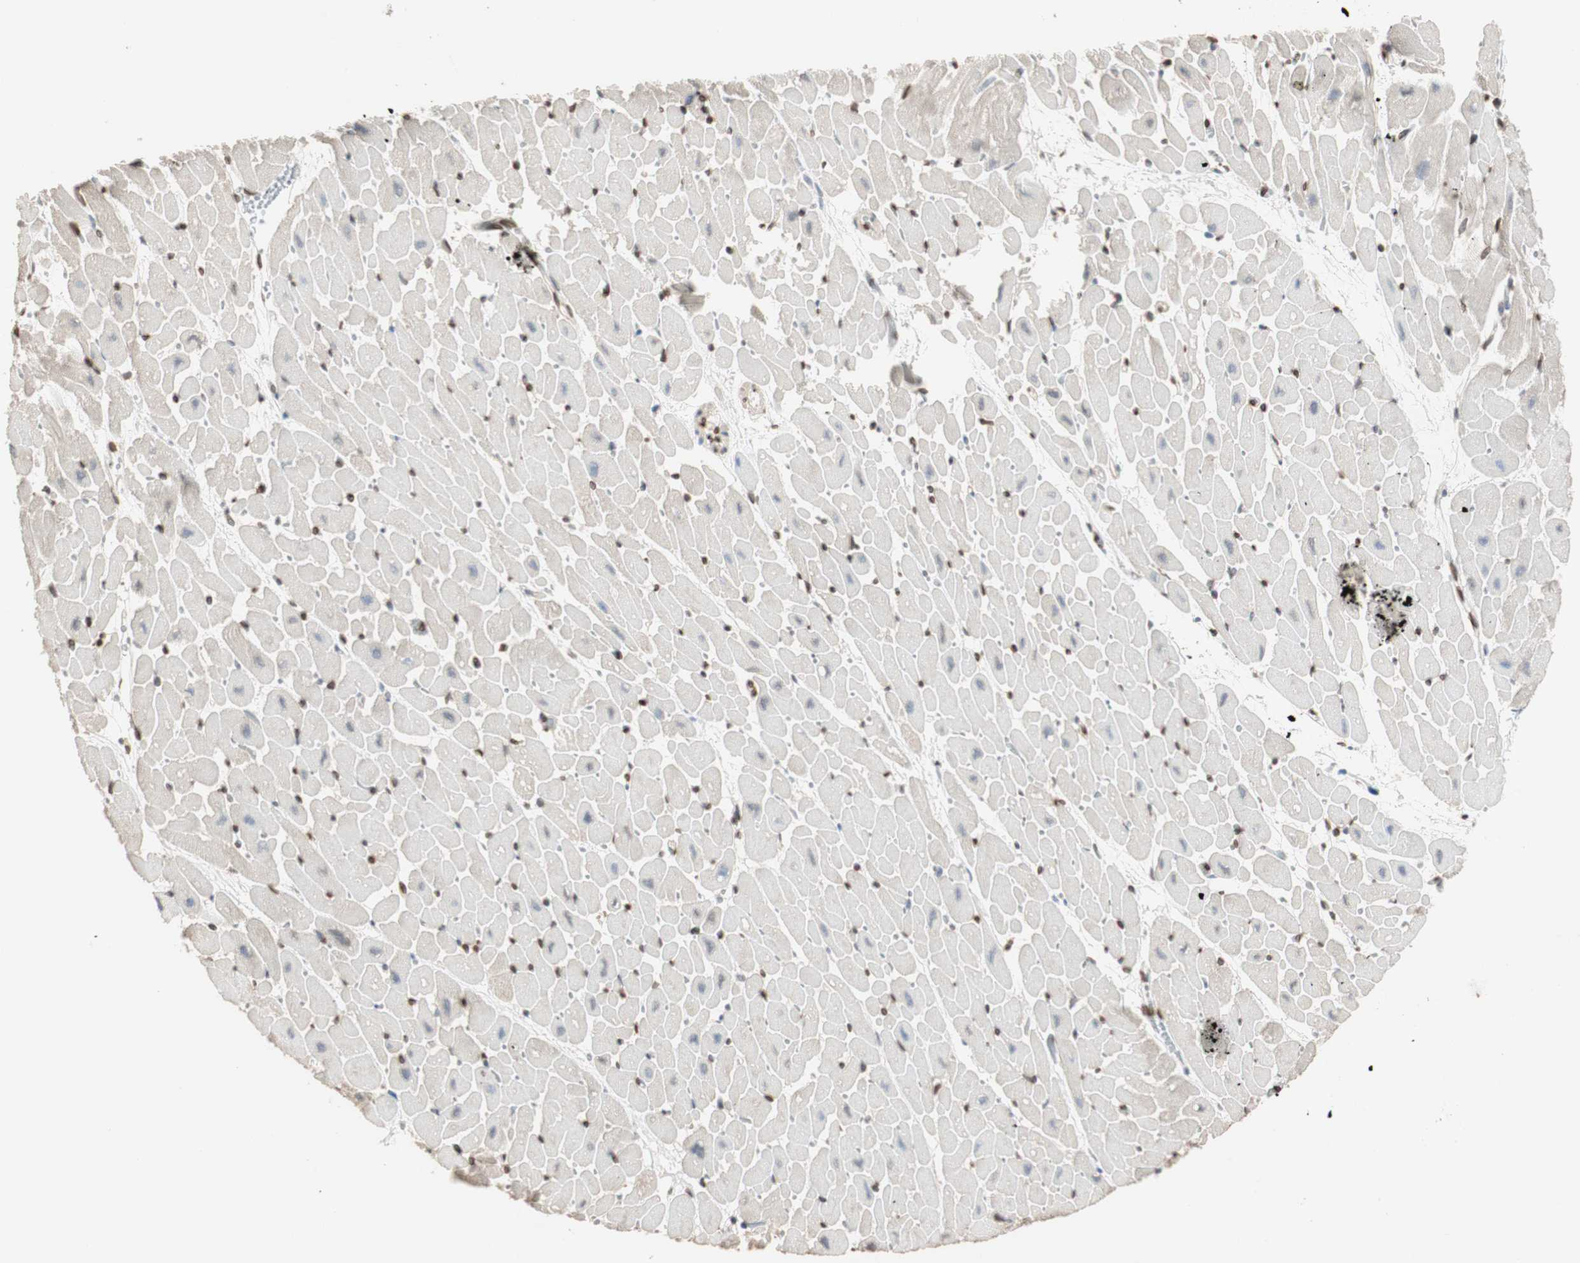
{"staining": {"intensity": "moderate", "quantity": ">75%", "location": "nuclear"}, "tissue": "heart muscle", "cell_type": "Cardiomyocytes", "image_type": "normal", "snomed": [{"axis": "morphology", "description": "Normal tissue, NOS"}, {"axis": "topography", "description": "Heart"}], "caption": "About >75% of cardiomyocytes in unremarkable human heart muscle display moderate nuclear protein positivity as visualized by brown immunohistochemical staining.", "gene": "TMPO", "patient": {"sex": "male", "age": 45}}